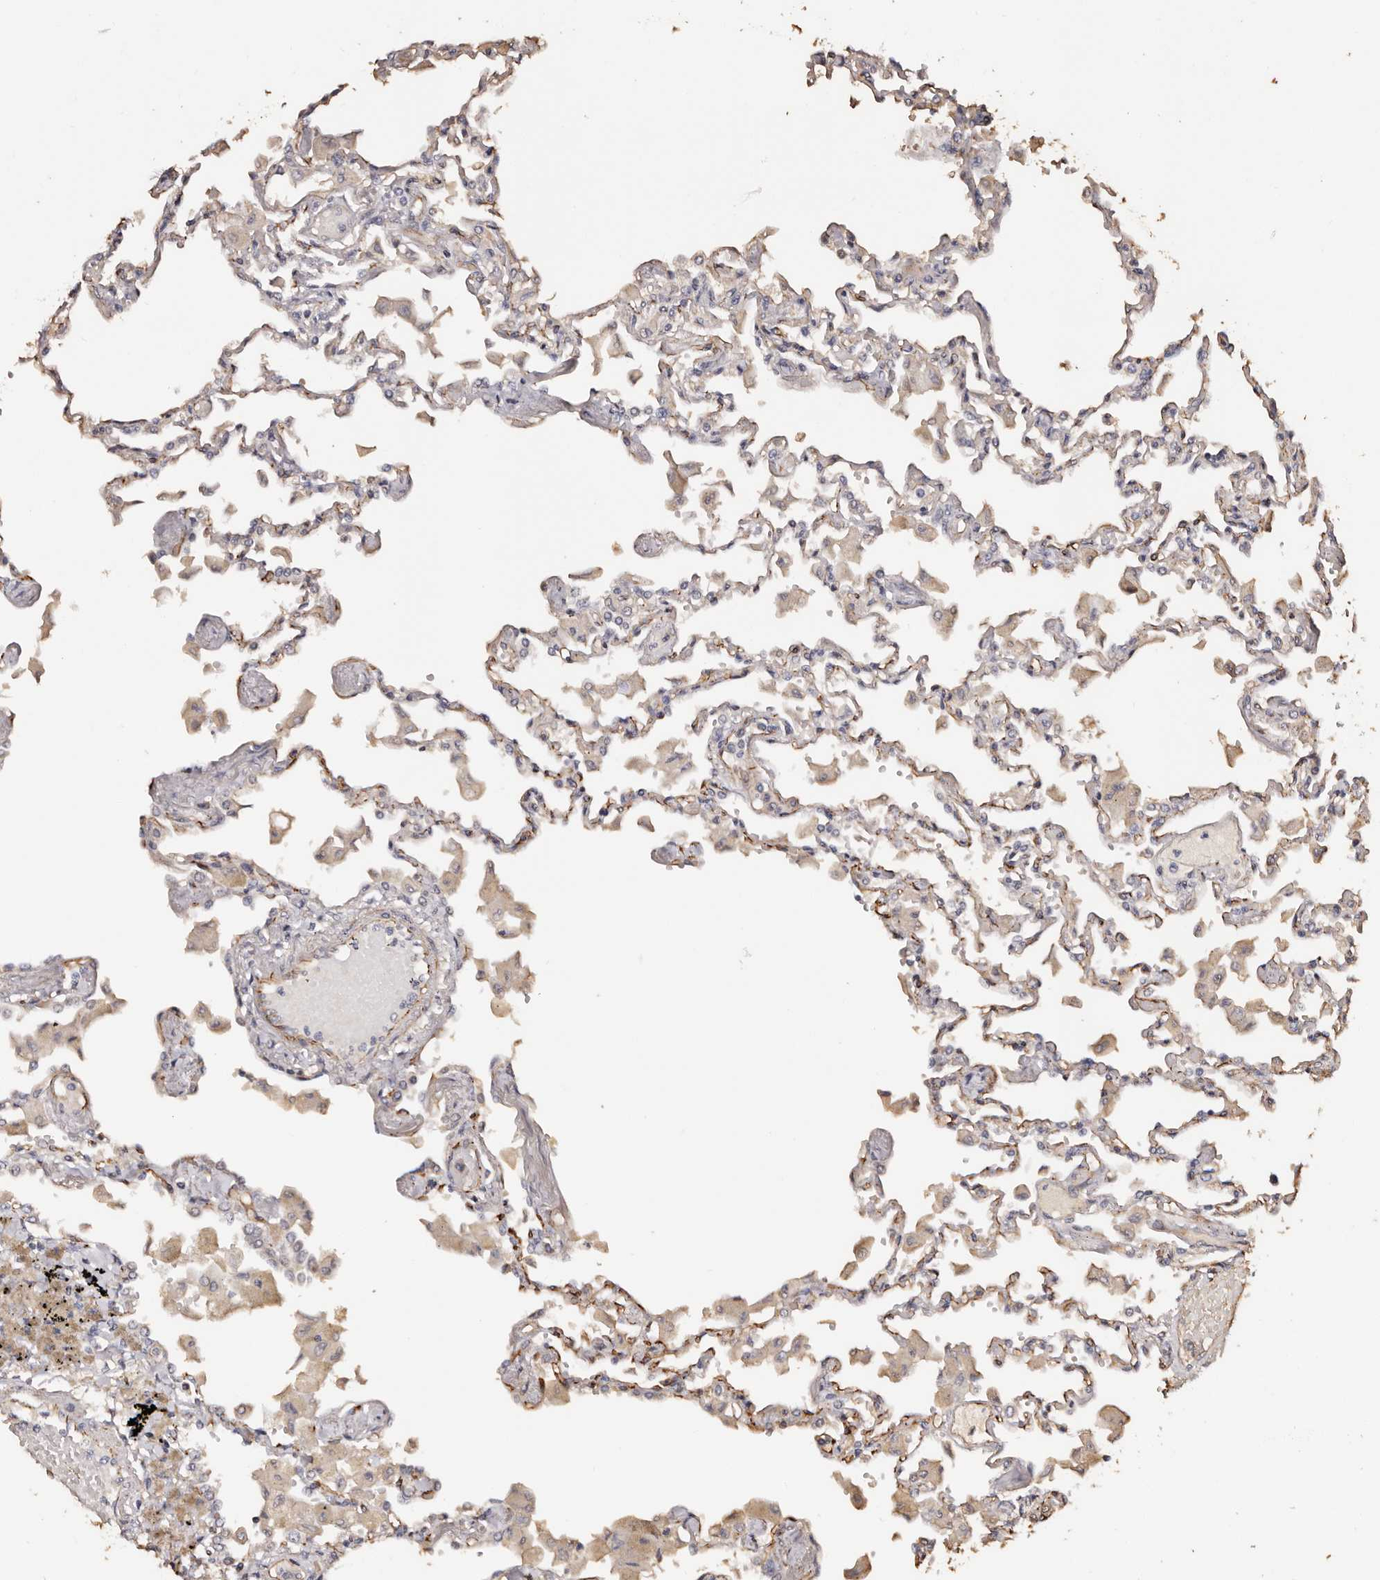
{"staining": {"intensity": "negative", "quantity": "none", "location": "none"}, "tissue": "lung", "cell_type": "Alveolar cells", "image_type": "normal", "snomed": [{"axis": "morphology", "description": "Normal tissue, NOS"}, {"axis": "topography", "description": "Bronchus"}, {"axis": "topography", "description": "Lung"}], "caption": "Immunohistochemistry (IHC) photomicrograph of normal lung: human lung stained with DAB (3,3'-diaminobenzidine) demonstrates no significant protein expression in alveolar cells.", "gene": "ZNF557", "patient": {"sex": "female", "age": 49}}